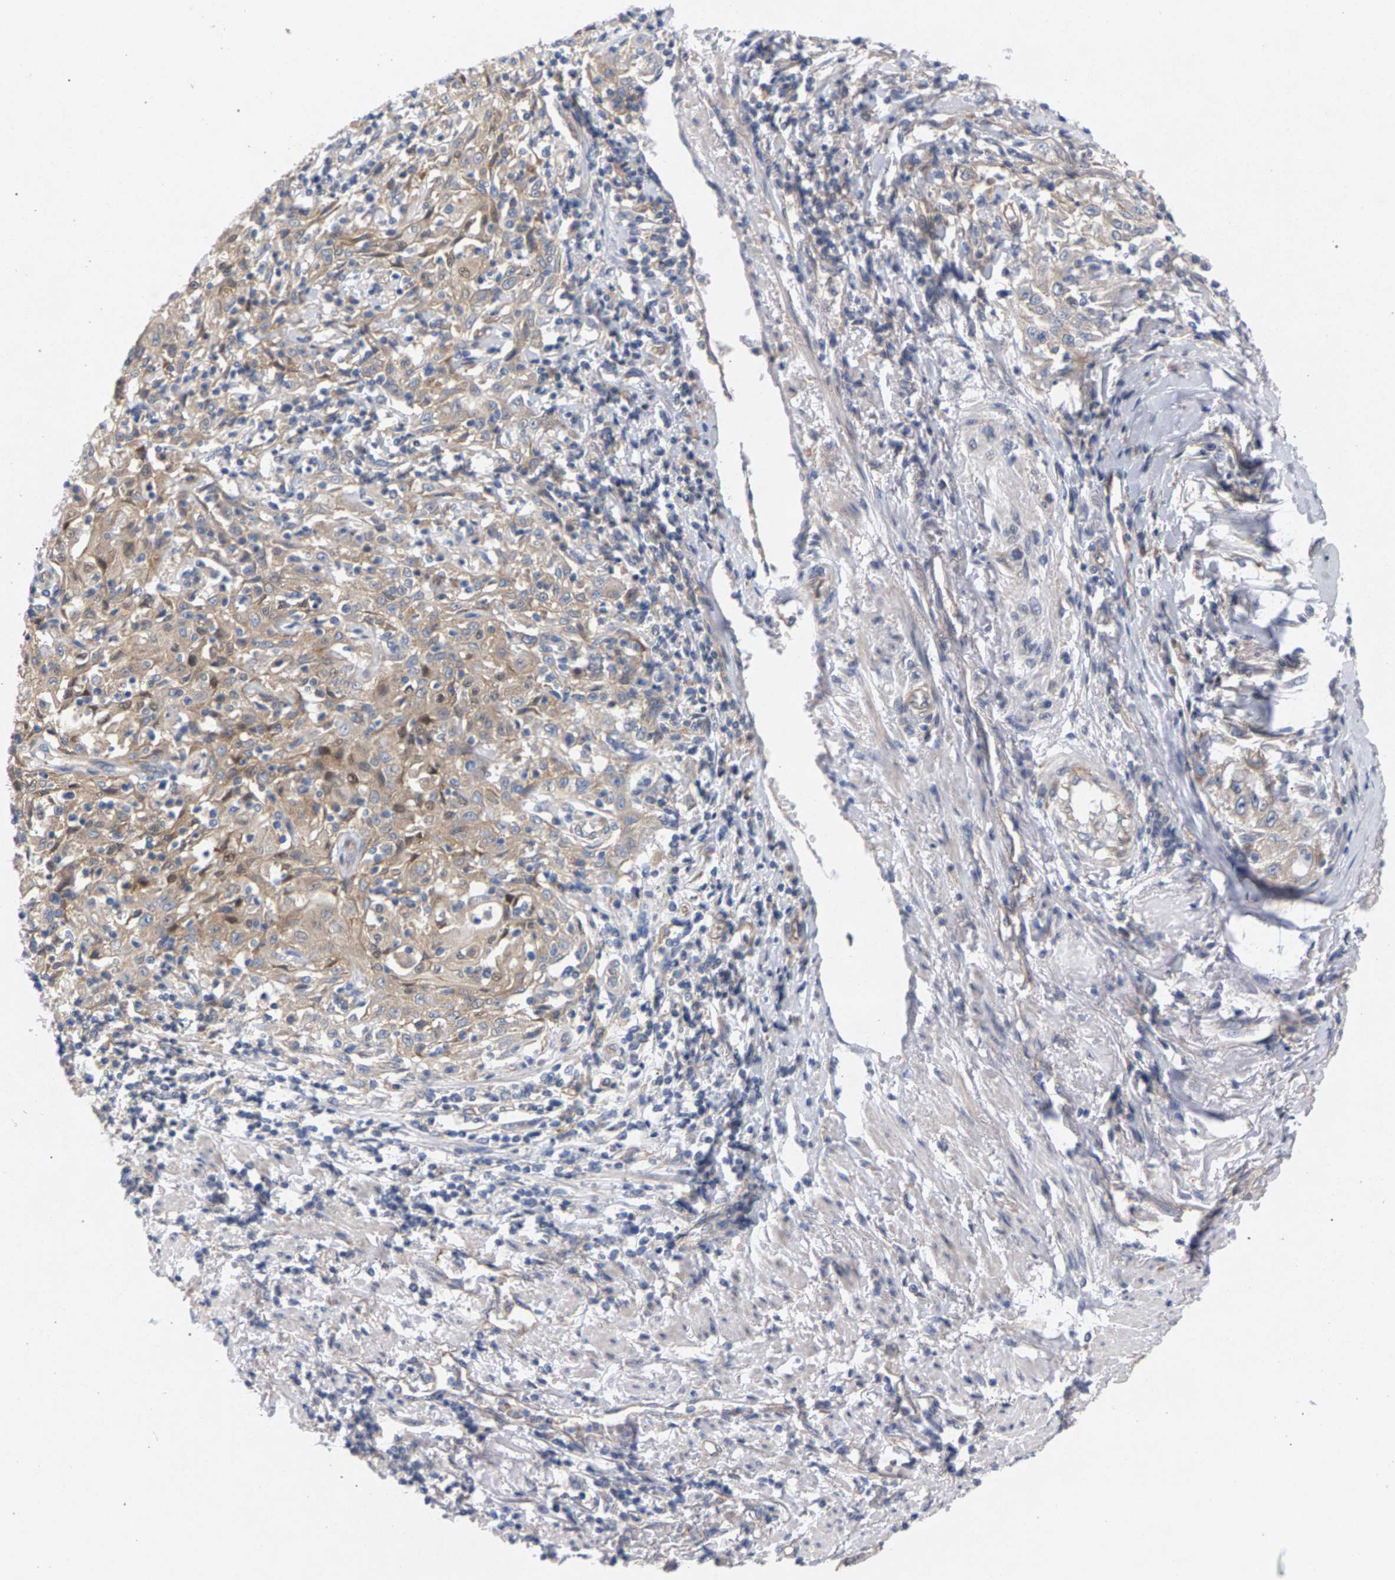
{"staining": {"intensity": "moderate", "quantity": "25%-75%", "location": "cytoplasmic/membranous"}, "tissue": "skin cancer", "cell_type": "Tumor cells", "image_type": "cancer", "snomed": [{"axis": "morphology", "description": "Squamous cell carcinoma, NOS"}, {"axis": "morphology", "description": "Squamous cell carcinoma, metastatic, NOS"}, {"axis": "topography", "description": "Skin"}, {"axis": "topography", "description": "Lymph node"}], "caption": "Human metastatic squamous cell carcinoma (skin) stained for a protein (brown) exhibits moderate cytoplasmic/membranous positive staining in approximately 25%-75% of tumor cells.", "gene": "MAMDC2", "patient": {"sex": "male", "age": 75}}